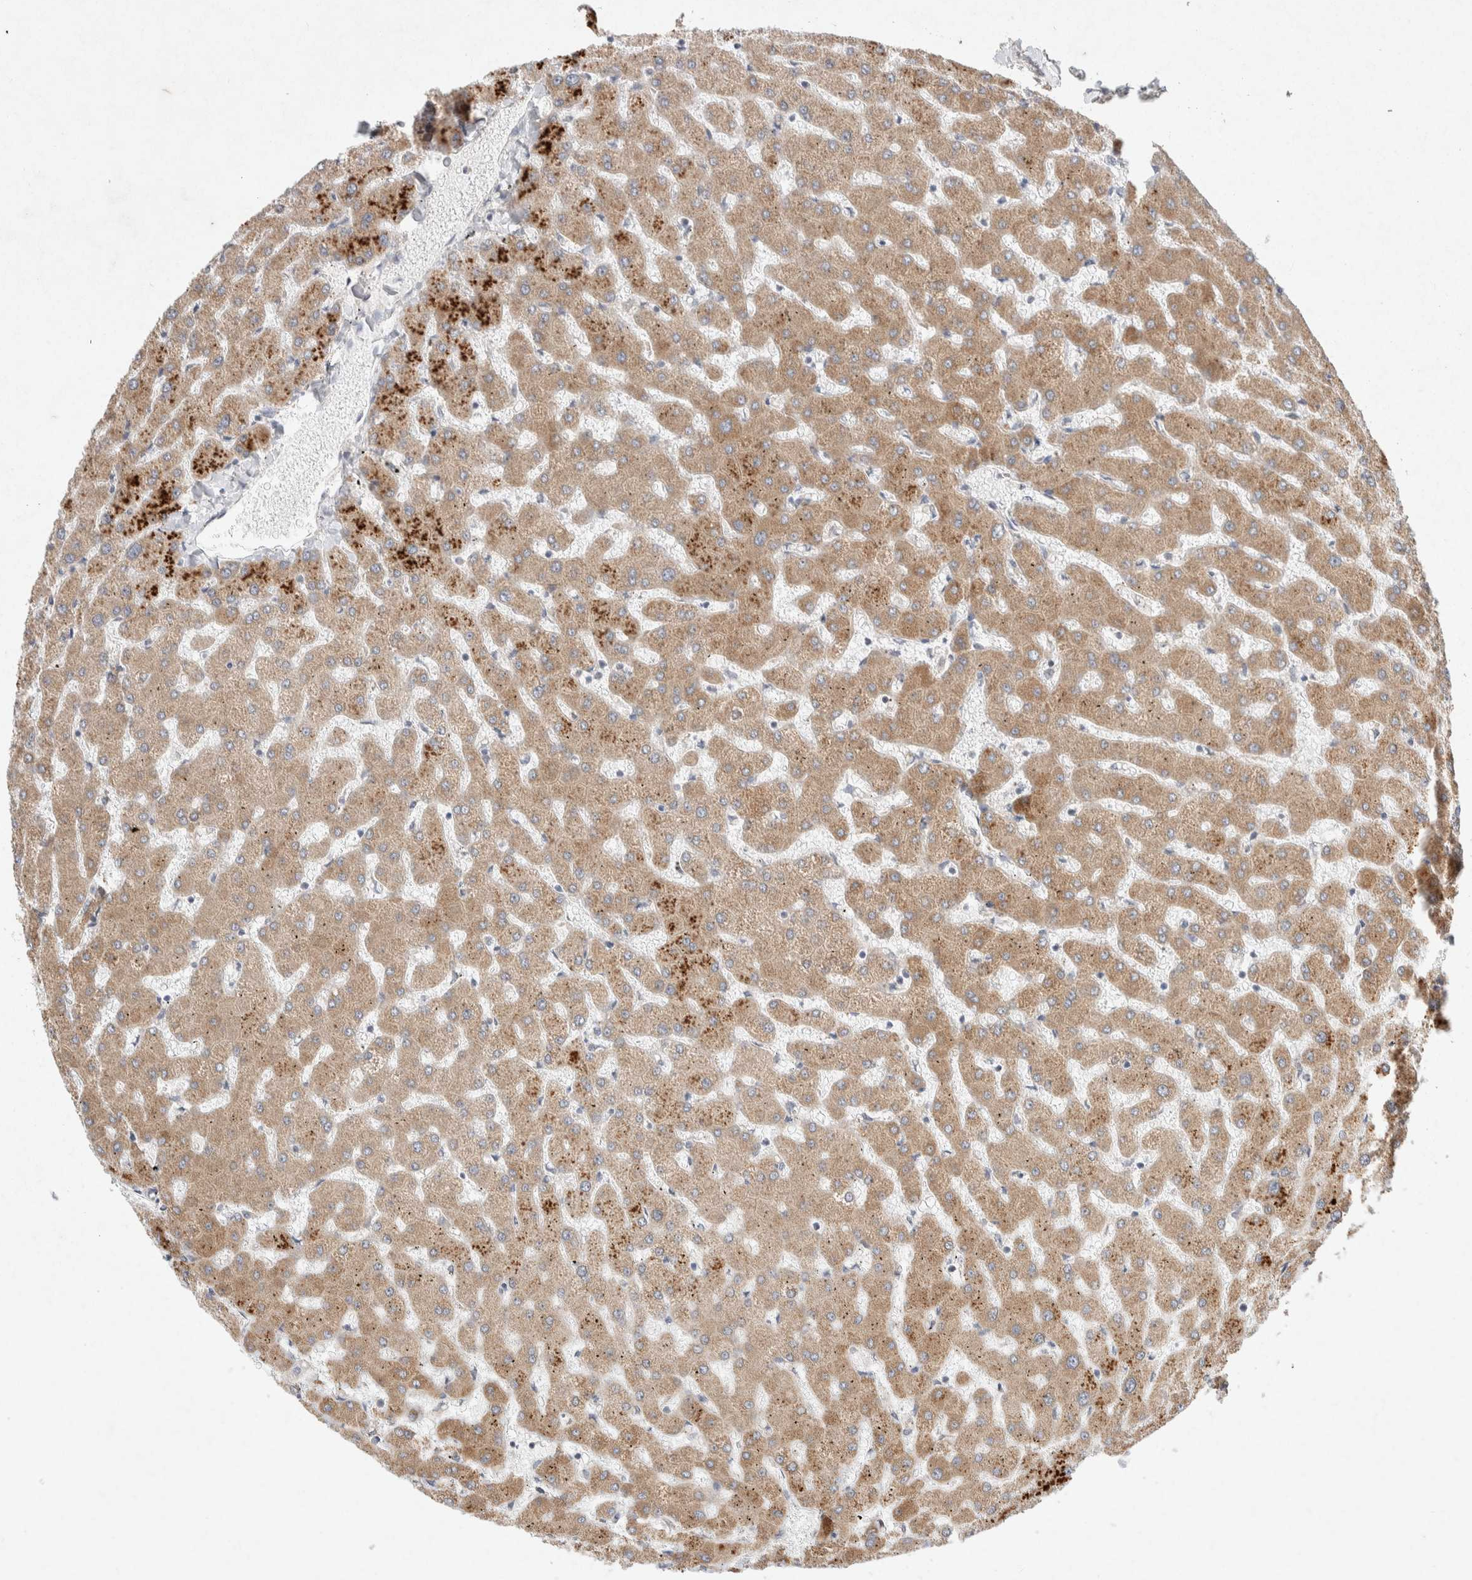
{"staining": {"intensity": "weak", "quantity": ">75%", "location": "cytoplasmic/membranous"}, "tissue": "liver", "cell_type": "Cholangiocytes", "image_type": "normal", "snomed": [{"axis": "morphology", "description": "Normal tissue, NOS"}, {"axis": "topography", "description": "Liver"}], "caption": "Liver stained for a protein (brown) exhibits weak cytoplasmic/membranous positive staining in approximately >75% of cholangiocytes.", "gene": "CMTM4", "patient": {"sex": "female", "age": 63}}